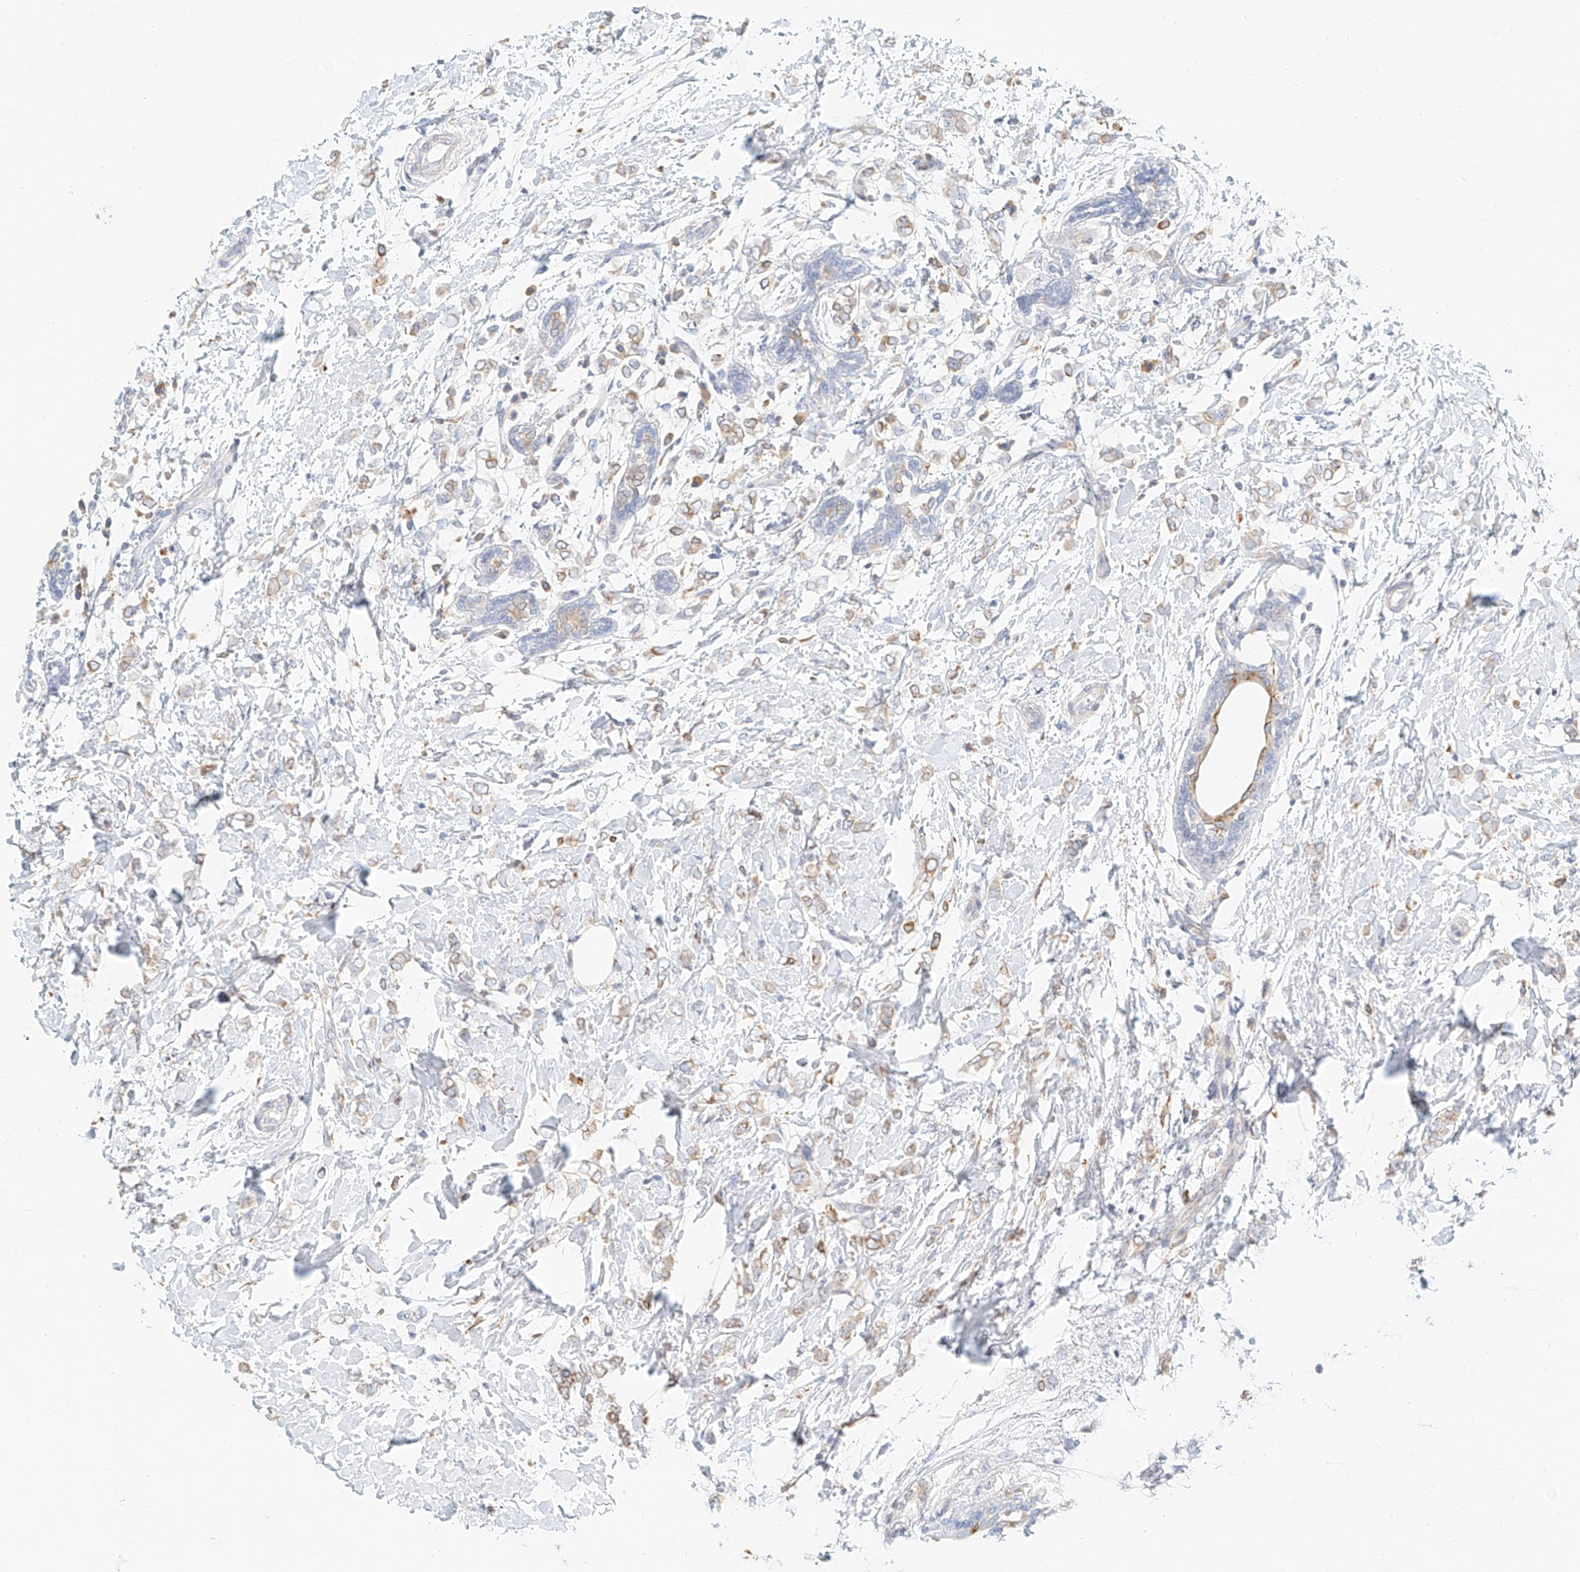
{"staining": {"intensity": "weak", "quantity": "<25%", "location": "cytoplasmic/membranous"}, "tissue": "breast cancer", "cell_type": "Tumor cells", "image_type": "cancer", "snomed": [{"axis": "morphology", "description": "Normal tissue, NOS"}, {"axis": "morphology", "description": "Lobular carcinoma"}, {"axis": "topography", "description": "Breast"}], "caption": "Immunohistochemistry (IHC) of human breast cancer (lobular carcinoma) displays no expression in tumor cells.", "gene": "DHRS7", "patient": {"sex": "female", "age": 47}}